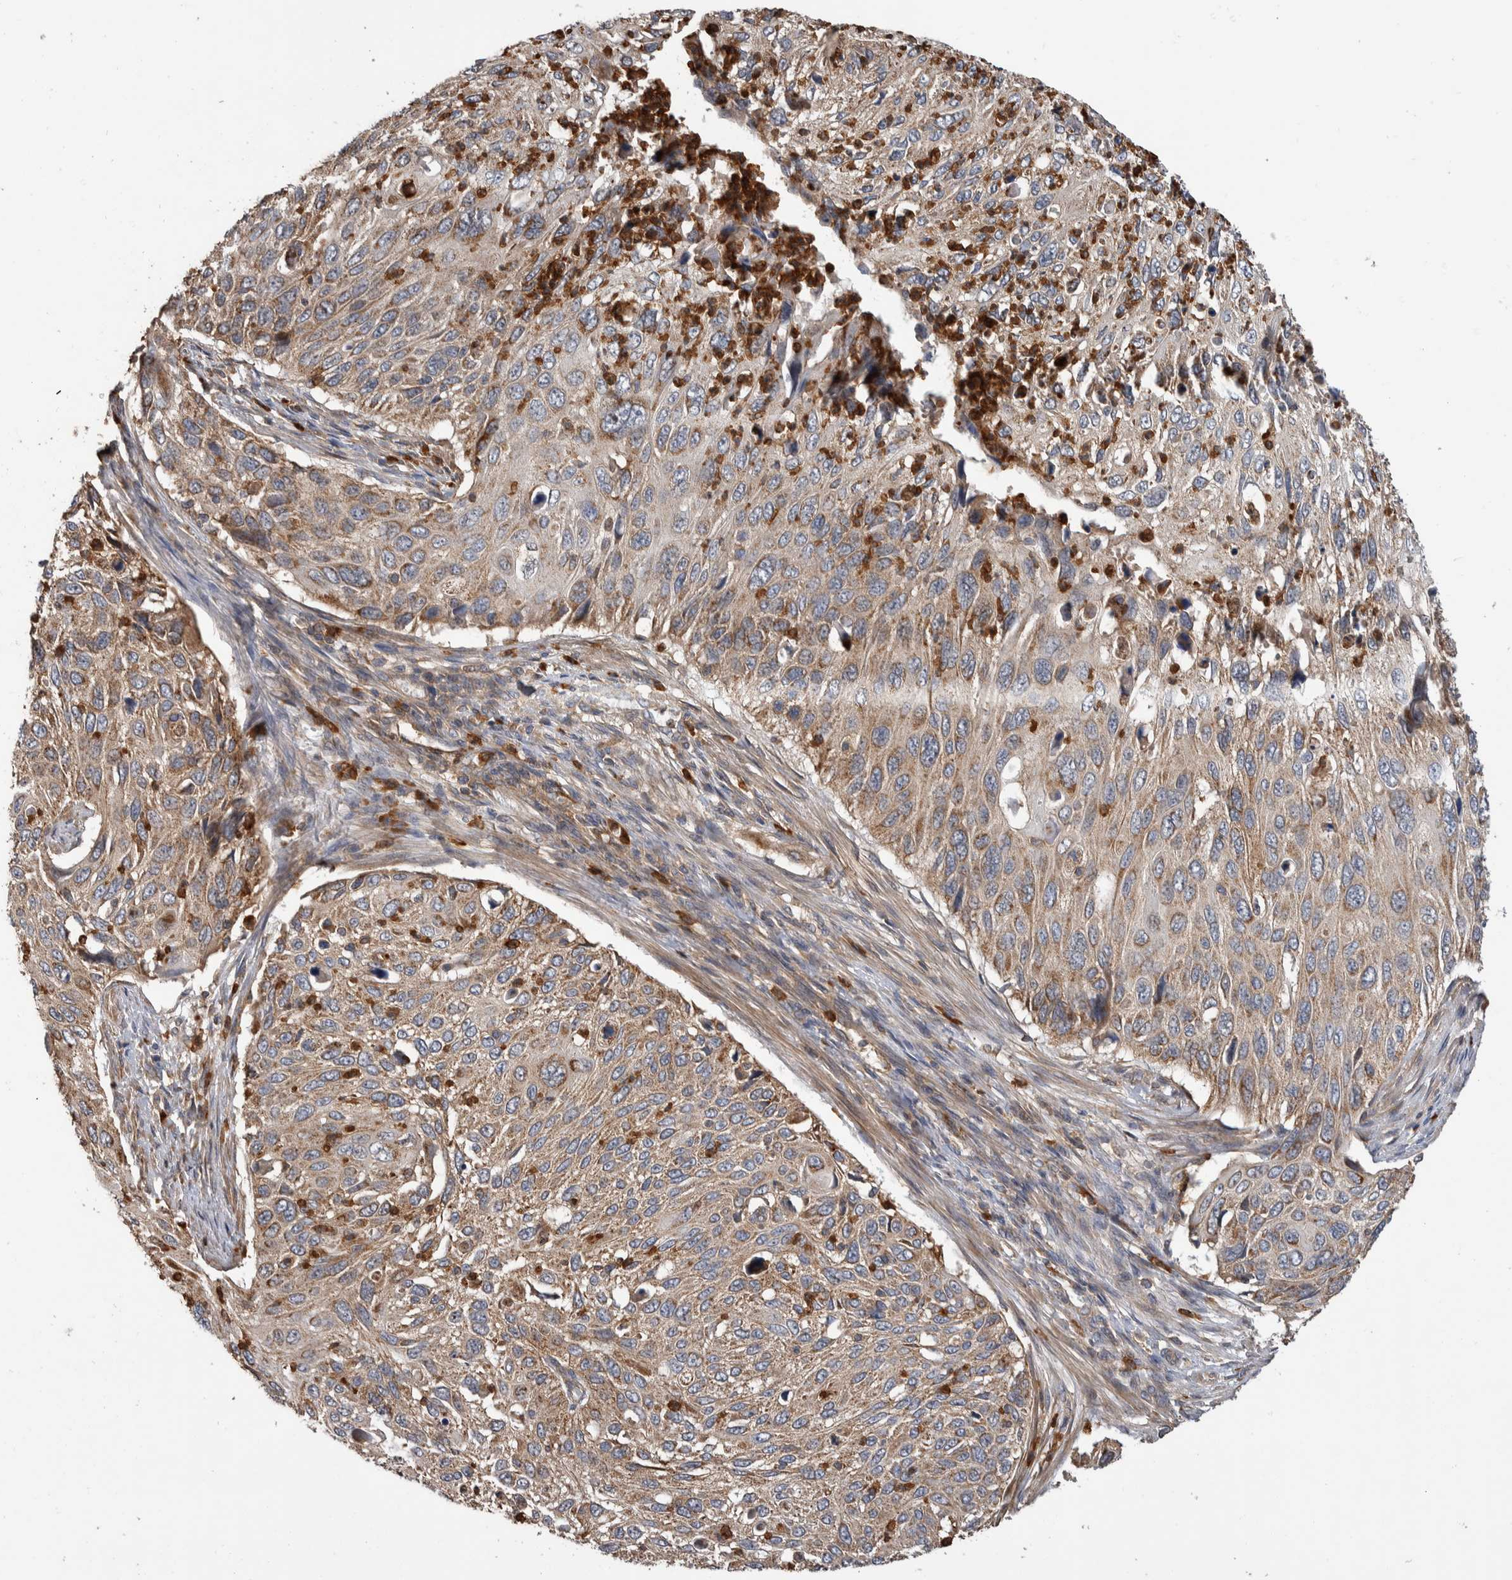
{"staining": {"intensity": "weak", "quantity": ">75%", "location": "cytoplasmic/membranous"}, "tissue": "cervical cancer", "cell_type": "Tumor cells", "image_type": "cancer", "snomed": [{"axis": "morphology", "description": "Squamous cell carcinoma, NOS"}, {"axis": "topography", "description": "Cervix"}], "caption": "Cervical cancer (squamous cell carcinoma) stained with immunohistochemistry (IHC) exhibits weak cytoplasmic/membranous staining in about >75% of tumor cells.", "gene": "SDCBP", "patient": {"sex": "female", "age": 70}}